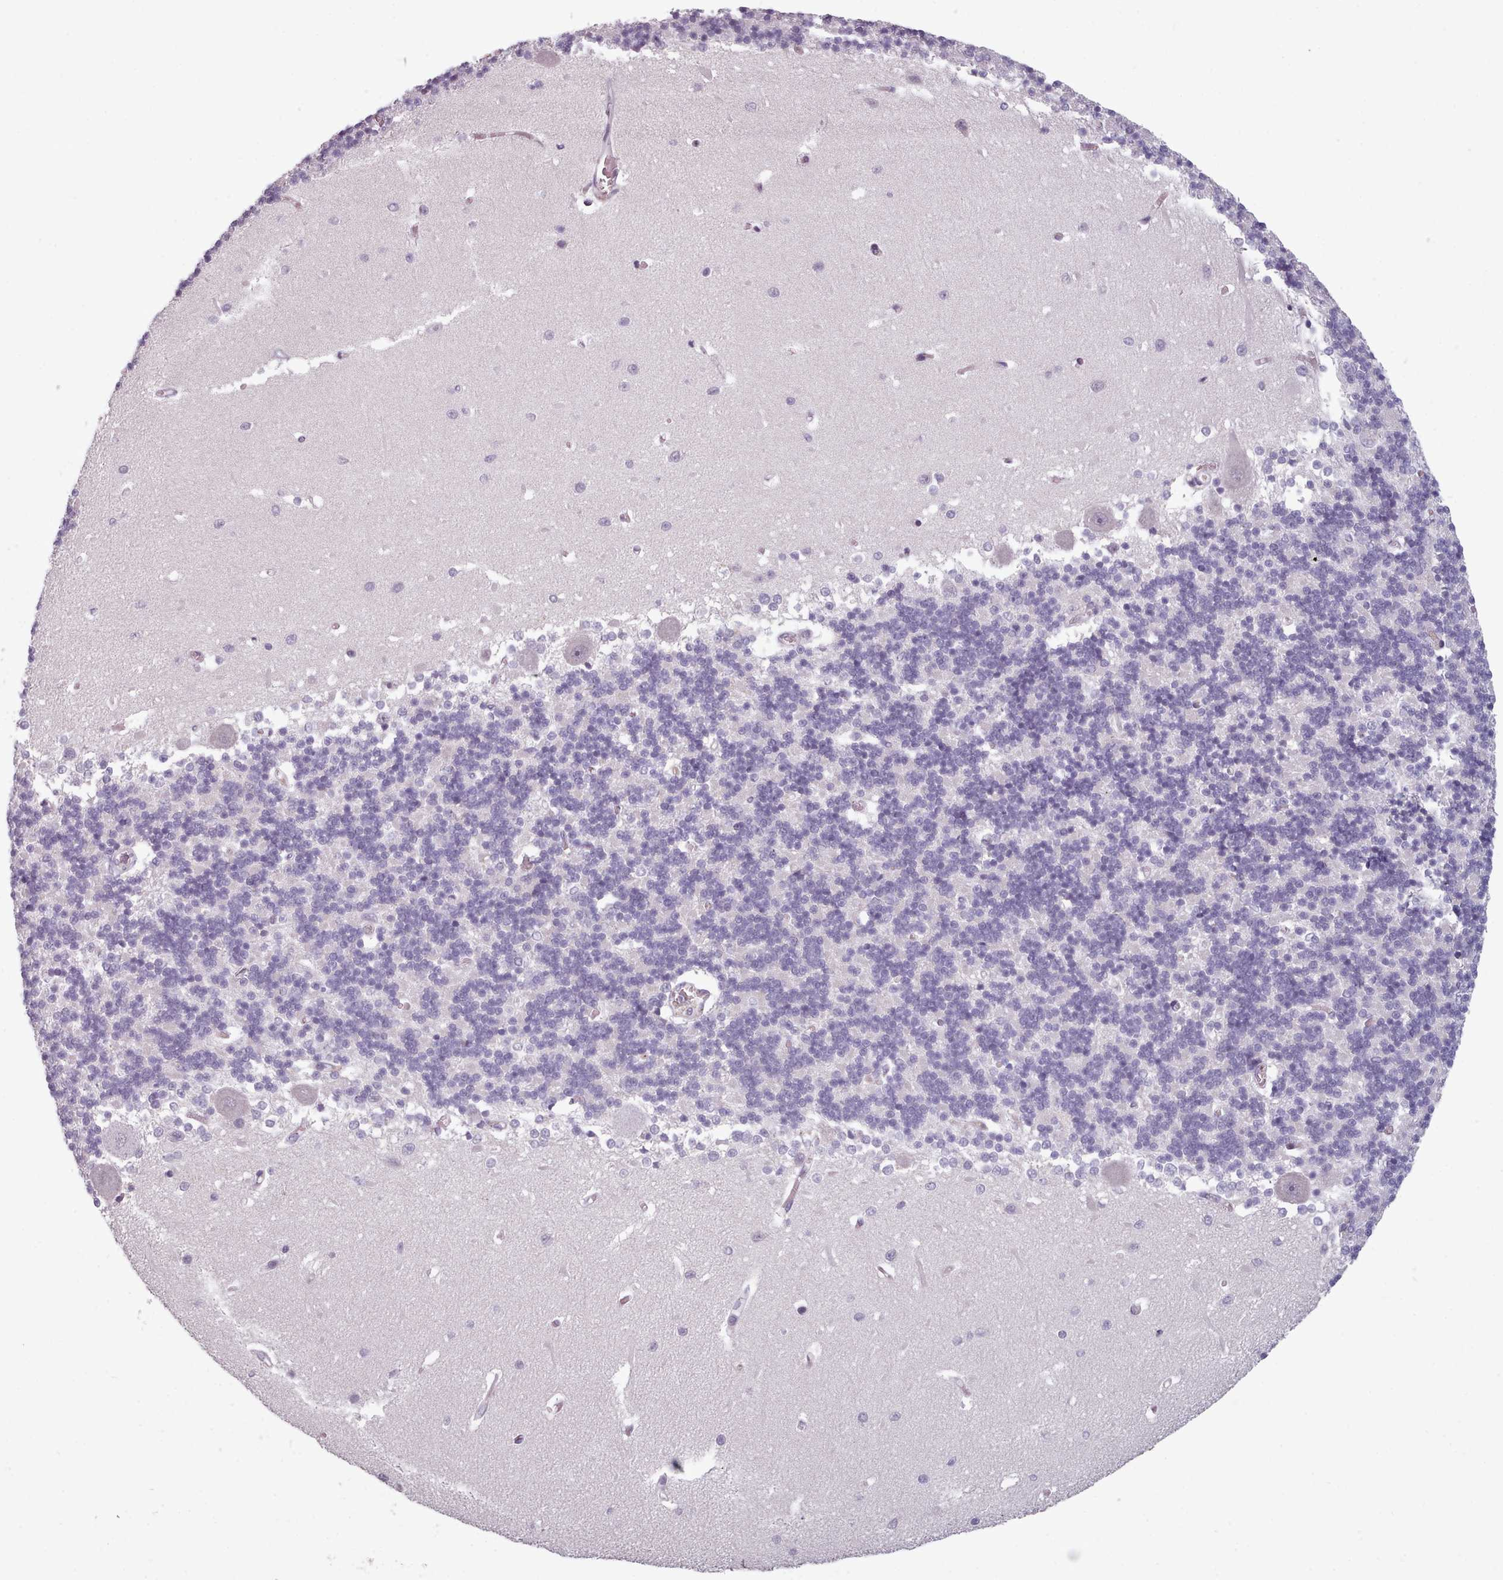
{"staining": {"intensity": "negative", "quantity": "none", "location": "none"}, "tissue": "cerebellum", "cell_type": "Cells in granular layer", "image_type": "normal", "snomed": [{"axis": "morphology", "description": "Normal tissue, NOS"}, {"axis": "topography", "description": "Cerebellum"}], "caption": "A photomicrograph of human cerebellum is negative for staining in cells in granular layer. The staining was performed using DAB (3,3'-diaminobenzidine) to visualize the protein expression in brown, while the nuclei were stained in blue with hematoxylin (Magnification: 20x).", "gene": "PBX4", "patient": {"sex": "male", "age": 37}}